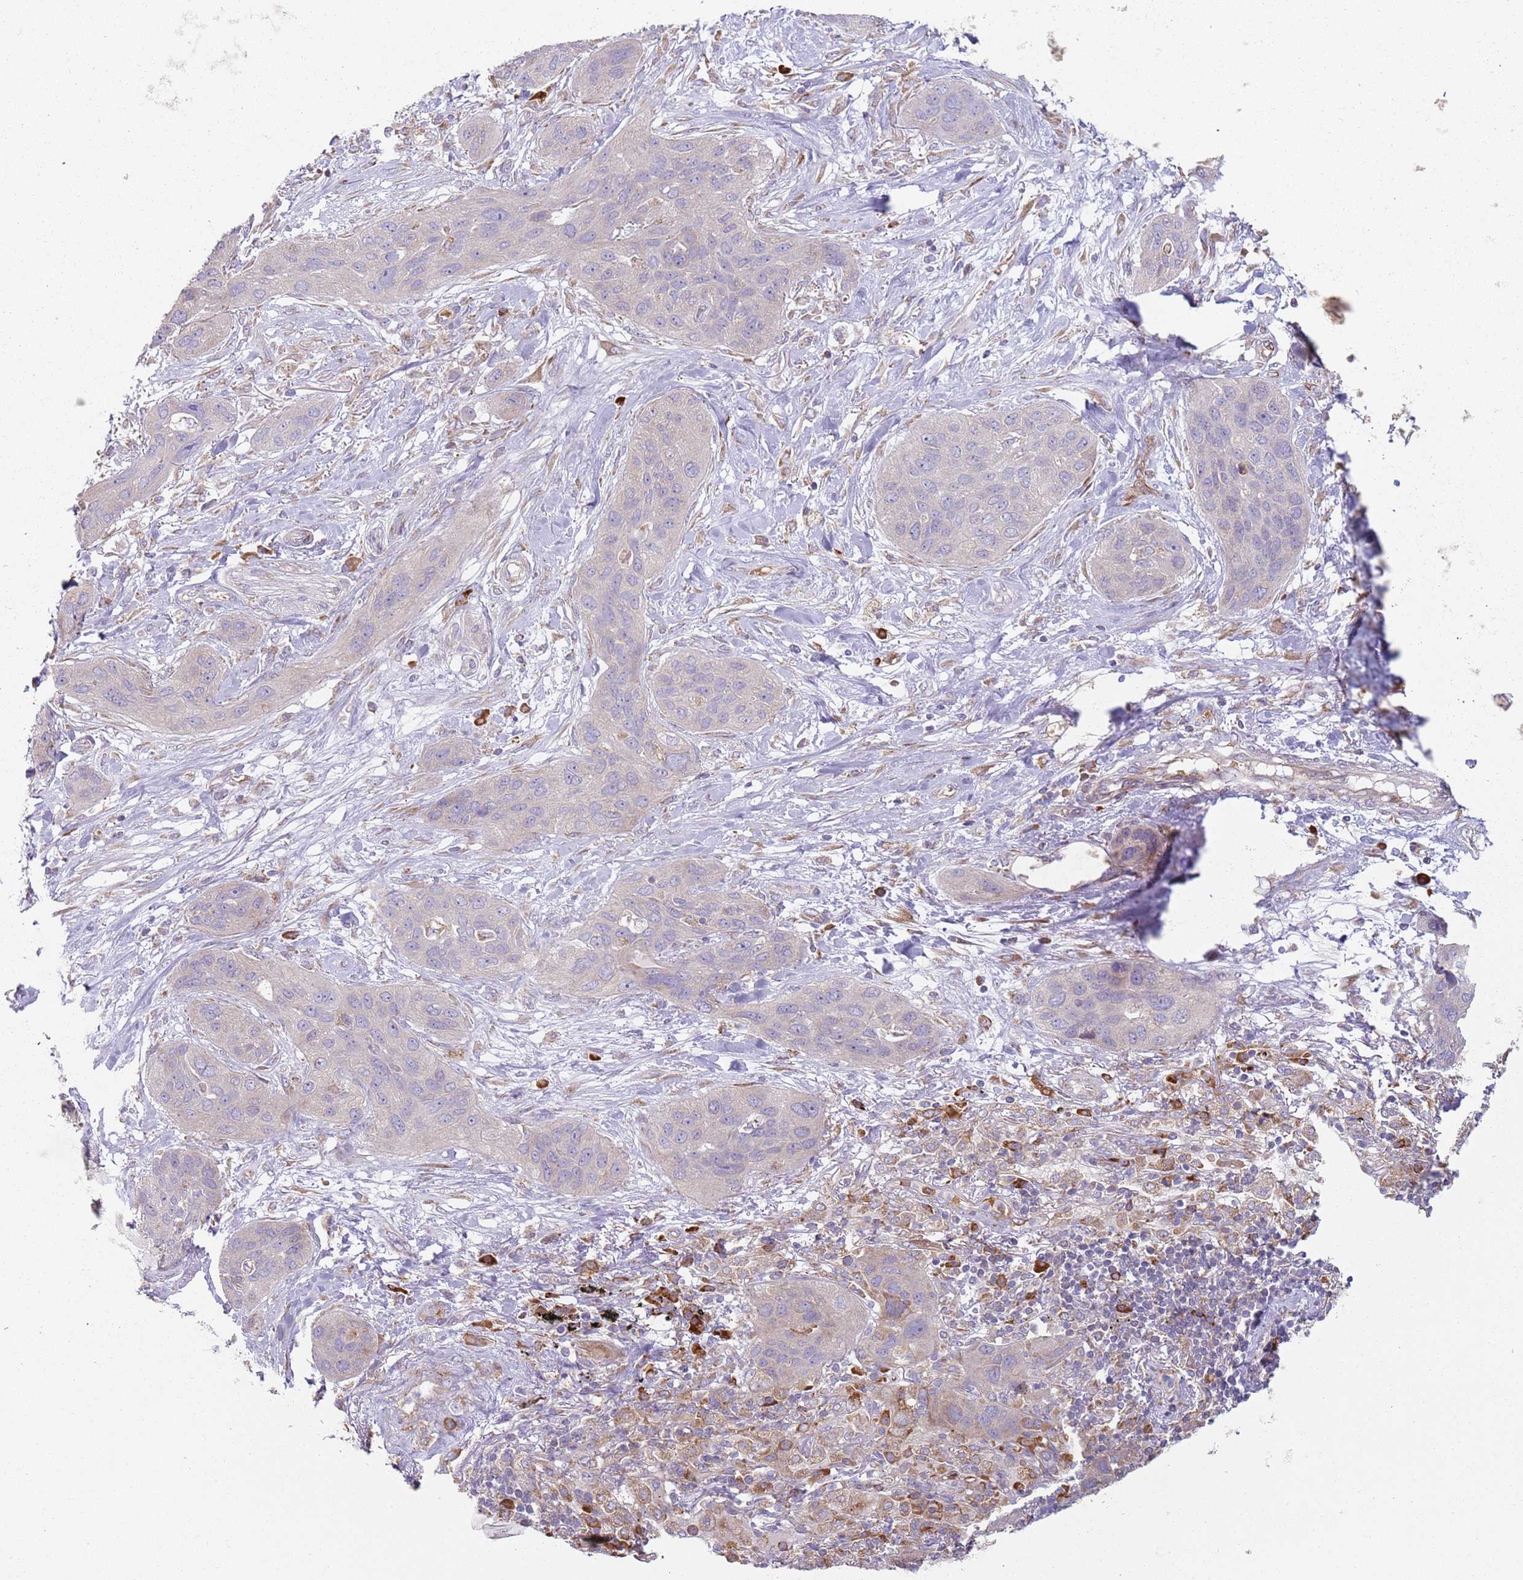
{"staining": {"intensity": "negative", "quantity": "none", "location": "none"}, "tissue": "lung cancer", "cell_type": "Tumor cells", "image_type": "cancer", "snomed": [{"axis": "morphology", "description": "Squamous cell carcinoma, NOS"}, {"axis": "topography", "description": "Lung"}], "caption": "Immunohistochemistry (IHC) of lung cancer demonstrates no positivity in tumor cells.", "gene": "SPATA2", "patient": {"sex": "female", "age": 70}}